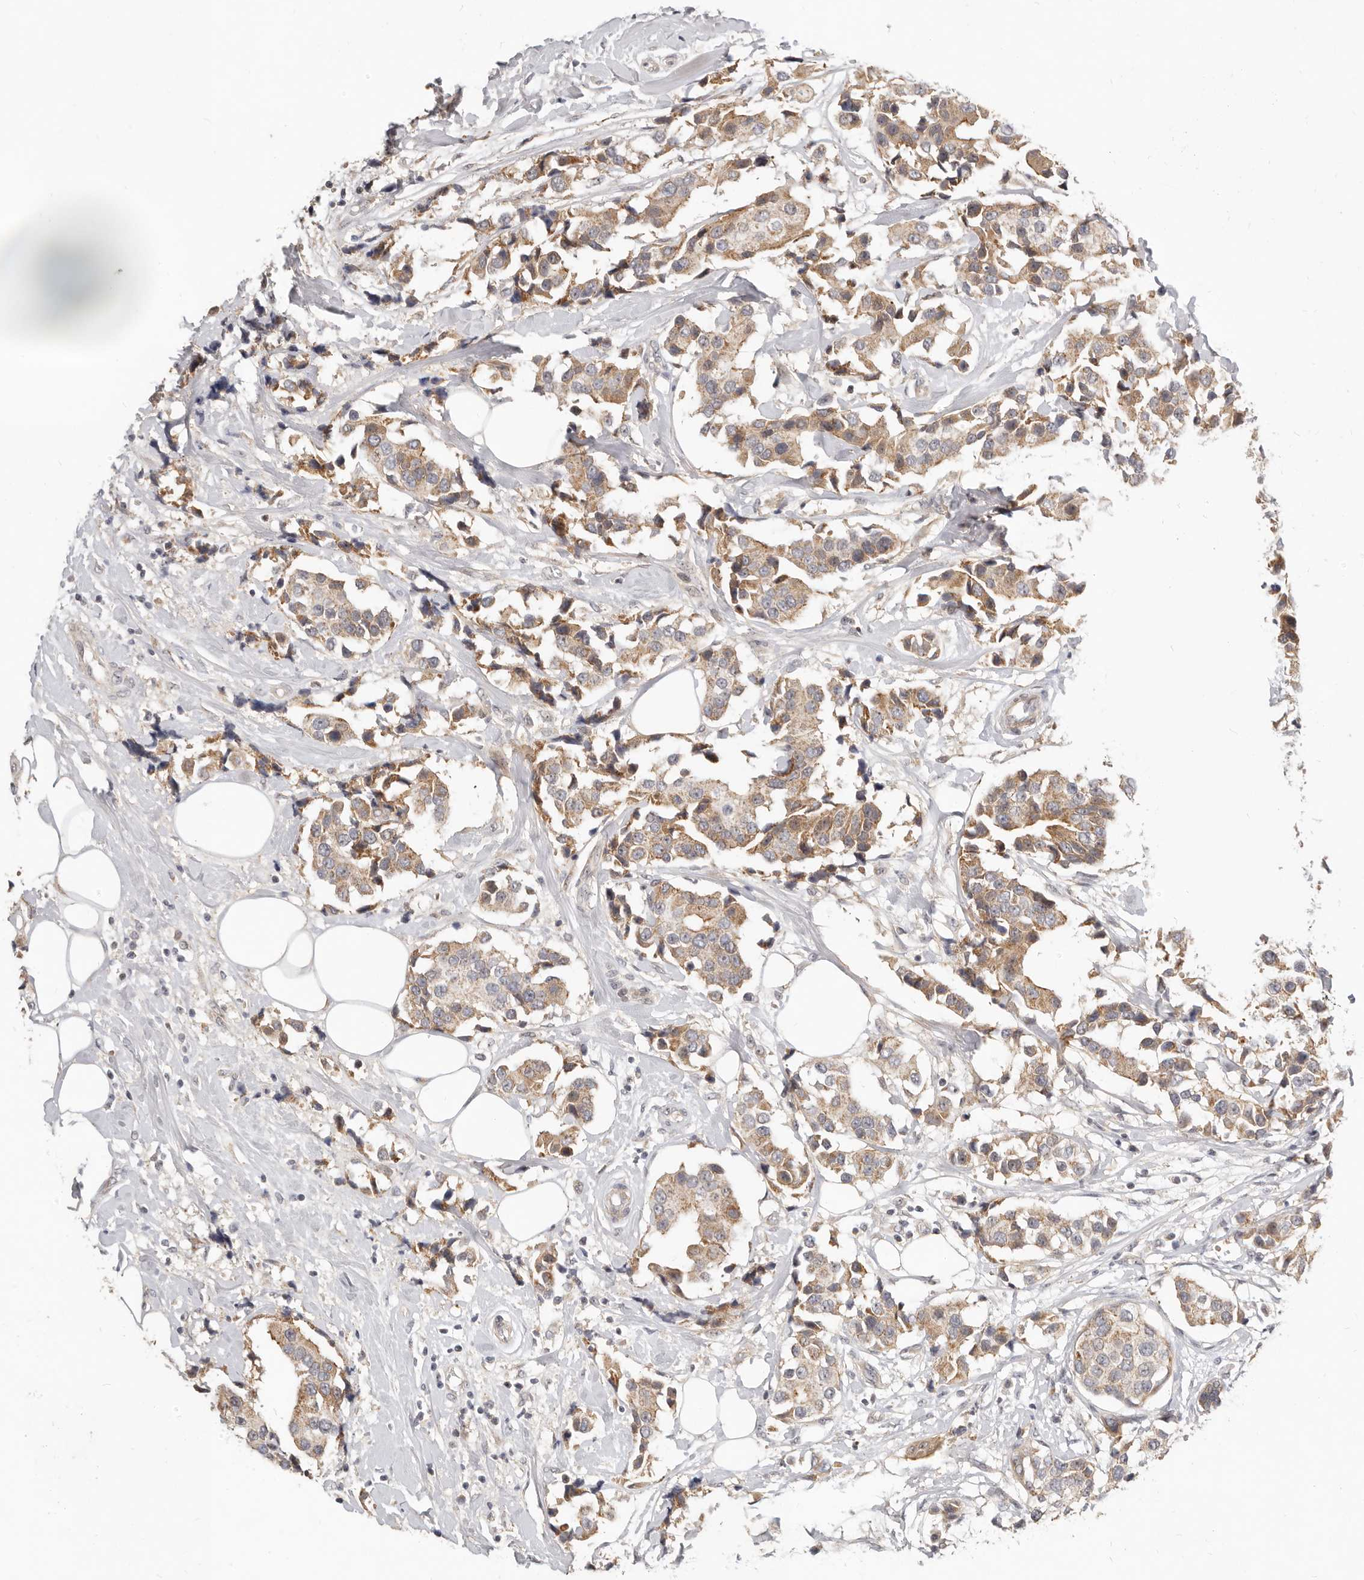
{"staining": {"intensity": "weak", "quantity": ">75%", "location": "cytoplasmic/membranous"}, "tissue": "breast cancer", "cell_type": "Tumor cells", "image_type": "cancer", "snomed": [{"axis": "morphology", "description": "Normal tissue, NOS"}, {"axis": "morphology", "description": "Duct carcinoma"}, {"axis": "topography", "description": "Breast"}], "caption": "Brown immunohistochemical staining in breast intraductal carcinoma demonstrates weak cytoplasmic/membranous positivity in about >75% of tumor cells.", "gene": "MICALL2", "patient": {"sex": "female", "age": 39}}